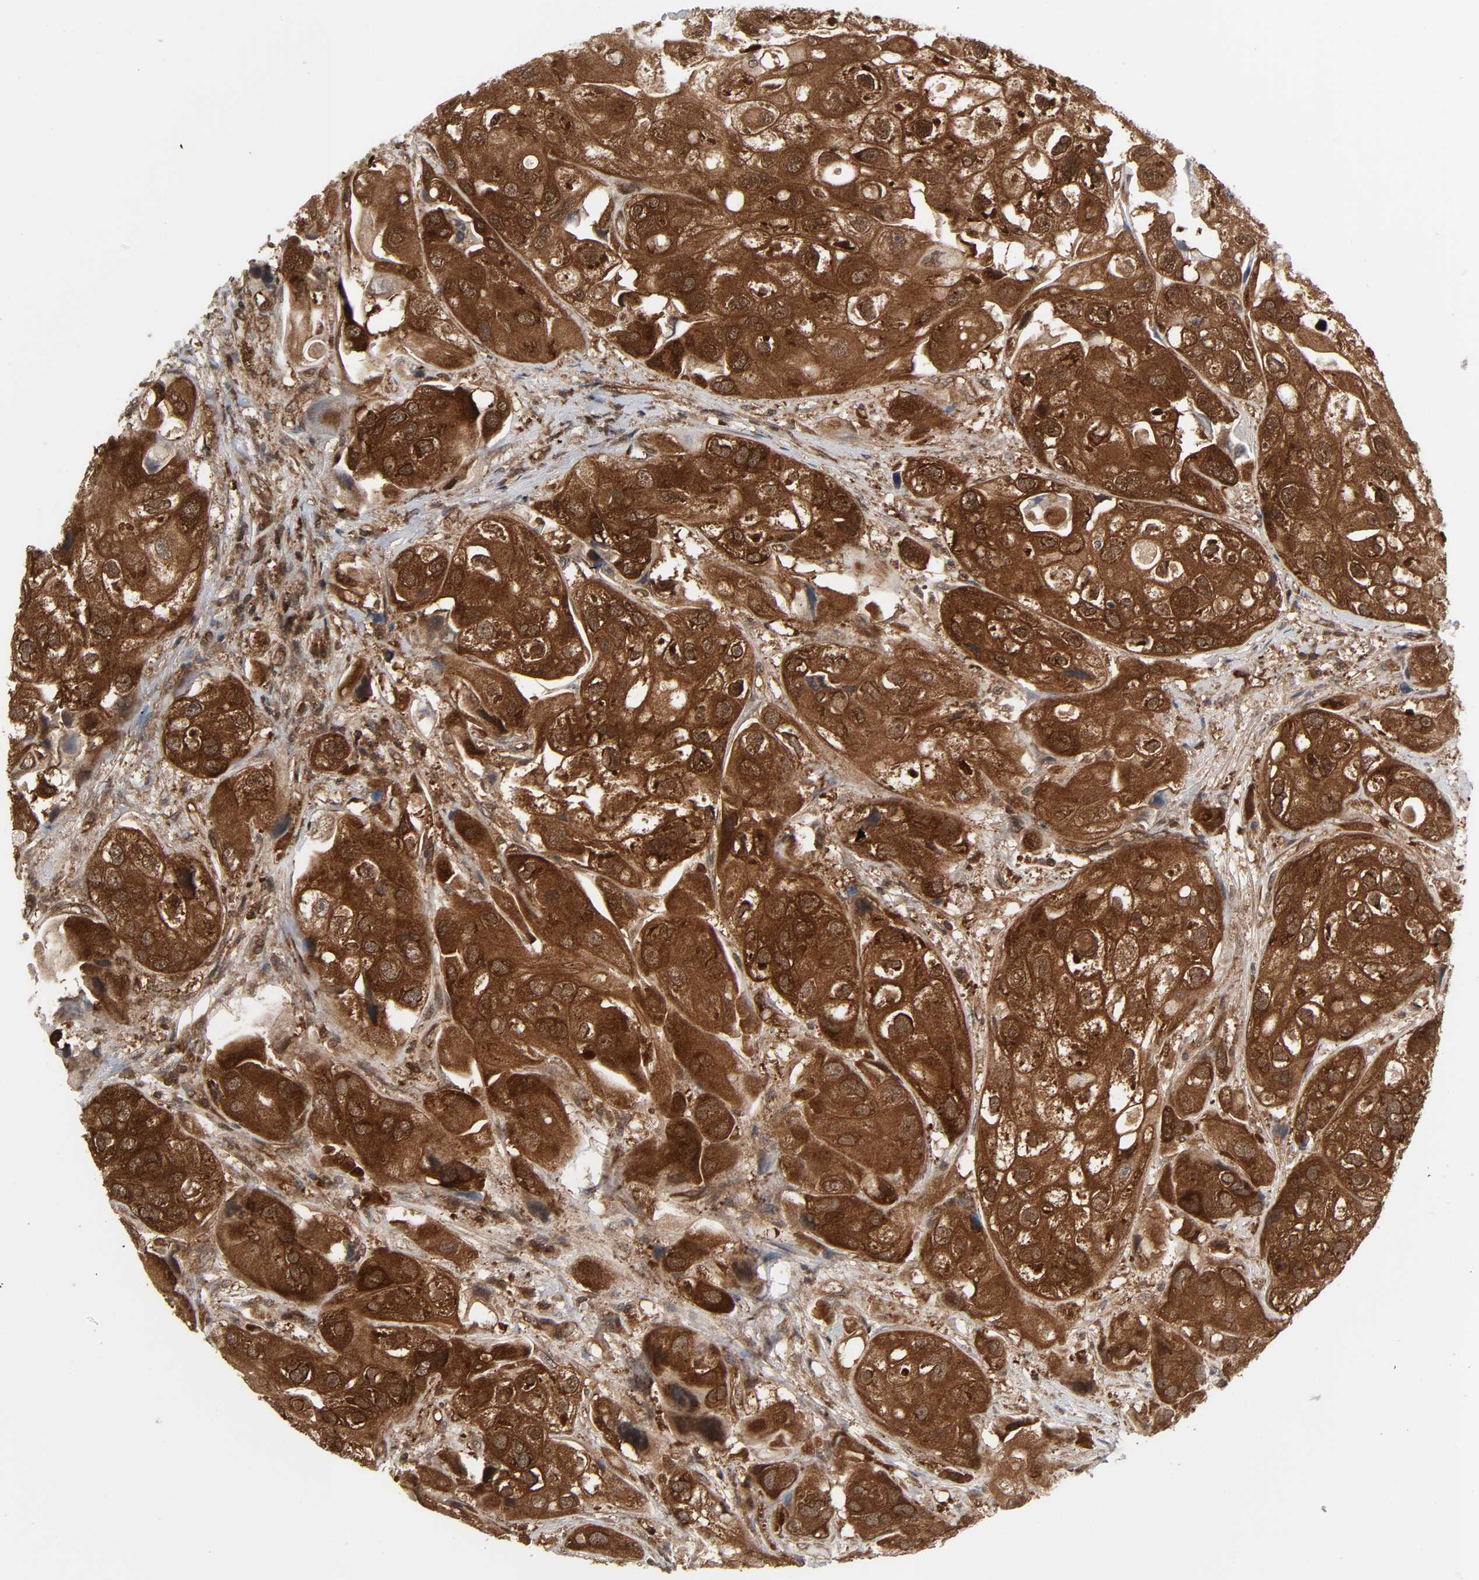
{"staining": {"intensity": "strong", "quantity": ">75%", "location": "cytoplasmic/membranous,nuclear"}, "tissue": "urothelial cancer", "cell_type": "Tumor cells", "image_type": "cancer", "snomed": [{"axis": "morphology", "description": "Urothelial carcinoma, High grade"}, {"axis": "topography", "description": "Urinary bladder"}], "caption": "Immunohistochemical staining of human urothelial carcinoma (high-grade) shows strong cytoplasmic/membranous and nuclear protein staining in approximately >75% of tumor cells.", "gene": "GSK3A", "patient": {"sex": "female", "age": 64}}